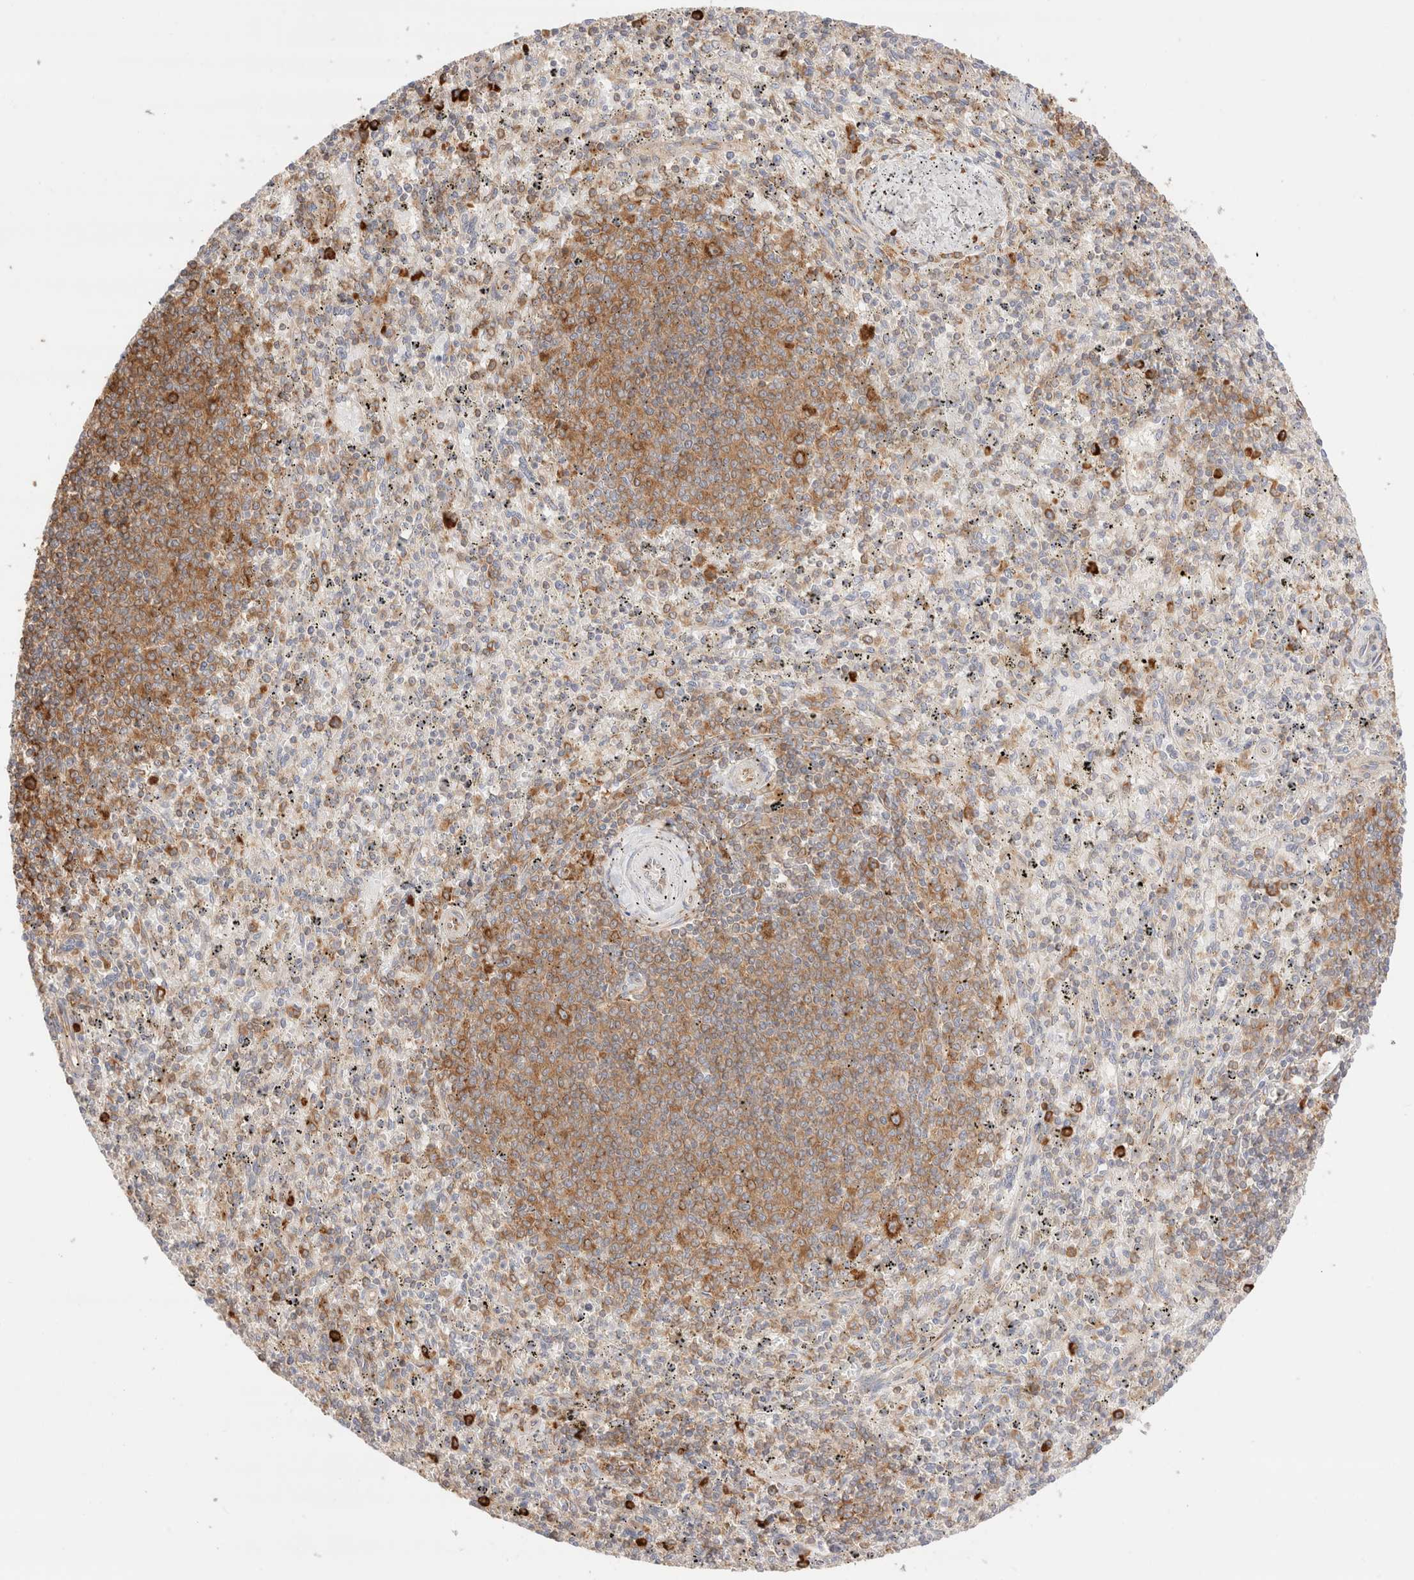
{"staining": {"intensity": "strong", "quantity": "<25%", "location": "cytoplasmic/membranous"}, "tissue": "spleen", "cell_type": "Cells in red pulp", "image_type": "normal", "snomed": [{"axis": "morphology", "description": "Normal tissue, NOS"}, {"axis": "topography", "description": "Spleen"}], "caption": "IHC micrograph of benign spleen stained for a protein (brown), which exhibits medium levels of strong cytoplasmic/membranous positivity in about <25% of cells in red pulp.", "gene": "ZC2HC1A", "patient": {"sex": "male", "age": 72}}